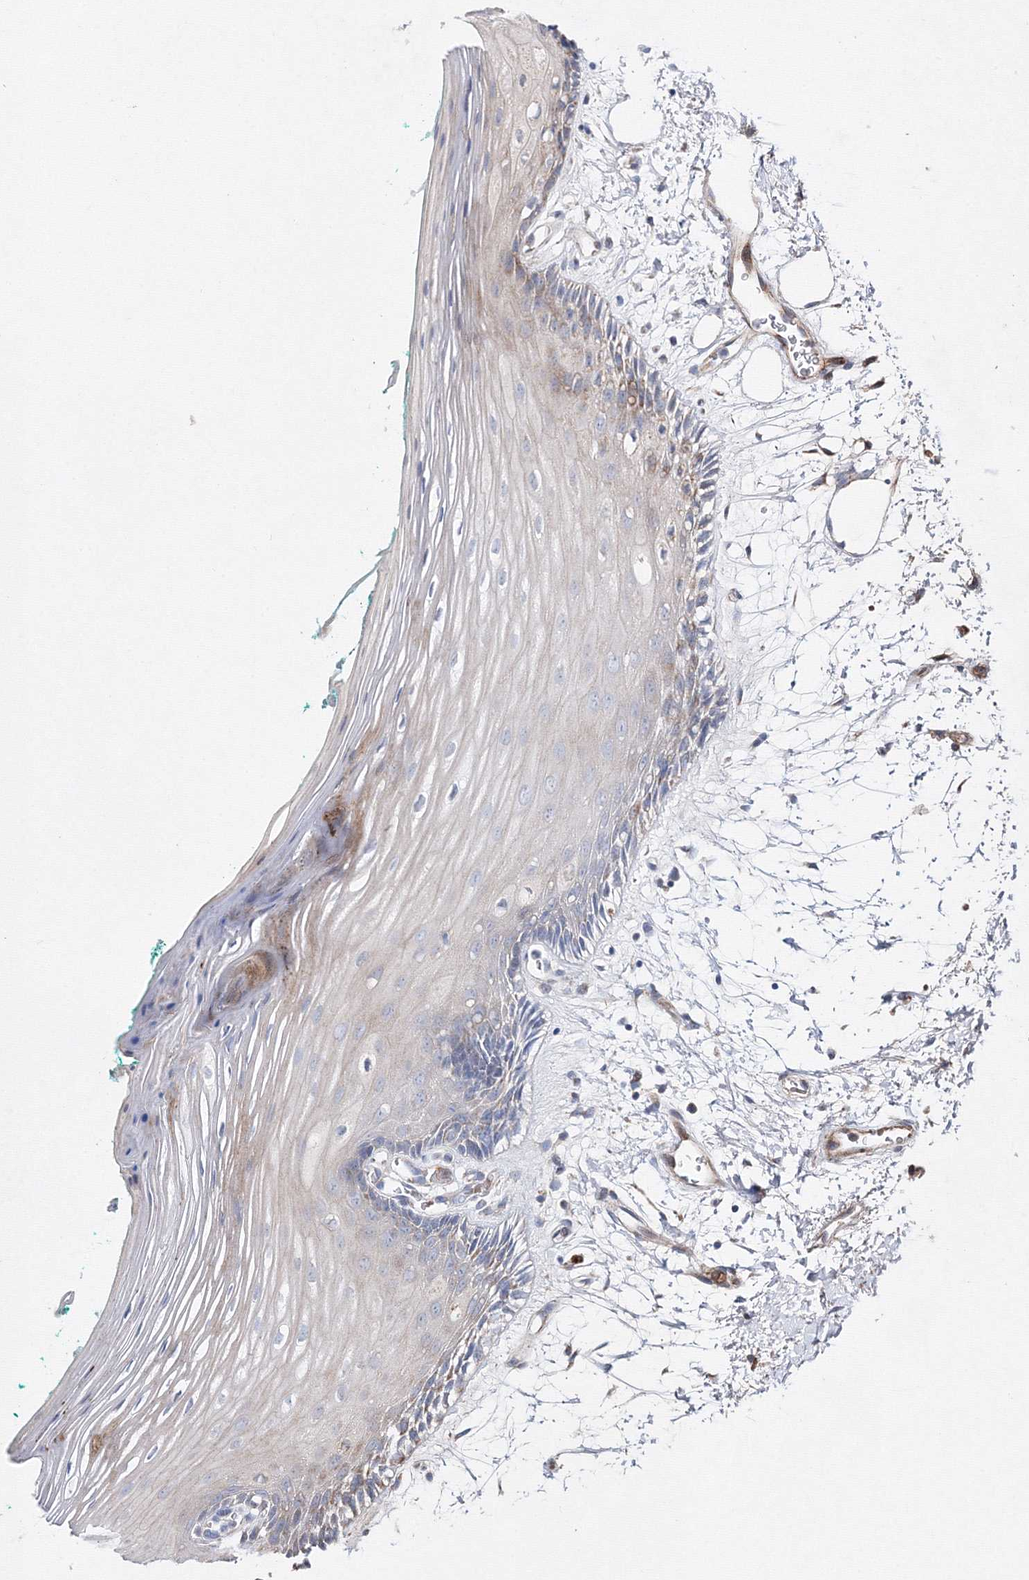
{"staining": {"intensity": "moderate", "quantity": "<25%", "location": "cytoplasmic/membranous"}, "tissue": "oral mucosa", "cell_type": "Squamous epithelial cells", "image_type": "normal", "snomed": [{"axis": "morphology", "description": "Normal tissue, NOS"}, {"axis": "topography", "description": "Skeletal muscle"}, {"axis": "topography", "description": "Oral tissue"}, {"axis": "topography", "description": "Peripheral nerve tissue"}], "caption": "Oral mucosa stained with DAB IHC exhibits low levels of moderate cytoplasmic/membranous positivity in approximately <25% of squamous epithelial cells.", "gene": "GFM1", "patient": {"sex": "female", "age": 84}}